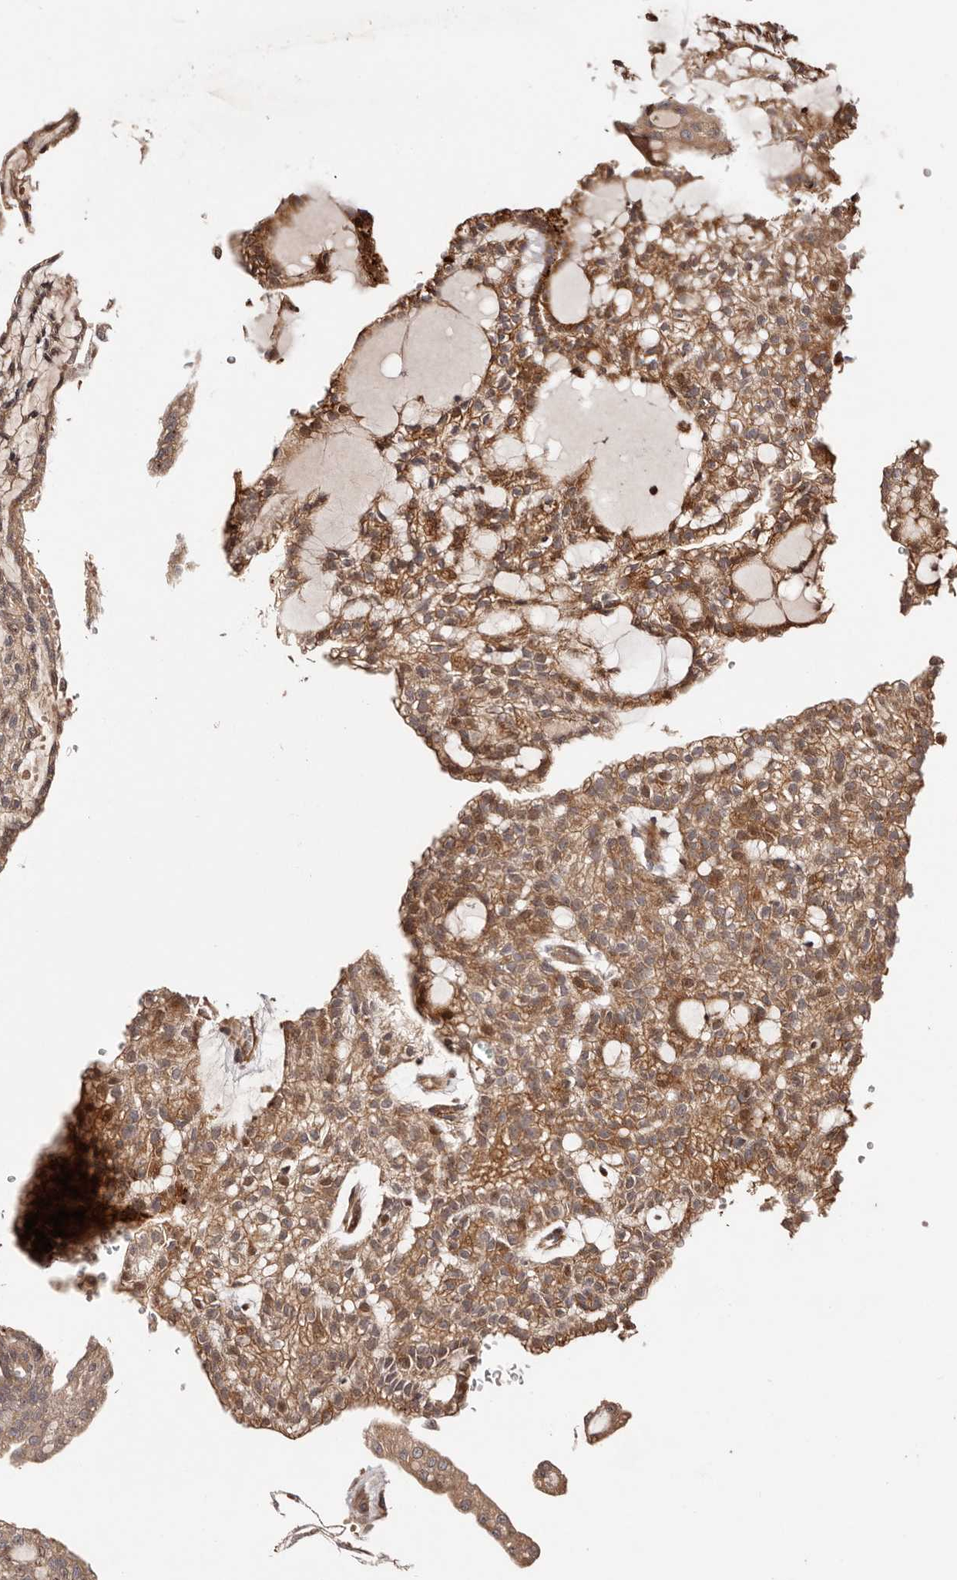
{"staining": {"intensity": "moderate", "quantity": ">75%", "location": "cytoplasmic/membranous,nuclear"}, "tissue": "renal cancer", "cell_type": "Tumor cells", "image_type": "cancer", "snomed": [{"axis": "morphology", "description": "Adenocarcinoma, NOS"}, {"axis": "topography", "description": "Kidney"}], "caption": "Immunohistochemical staining of human adenocarcinoma (renal) reveals medium levels of moderate cytoplasmic/membranous and nuclear protein positivity in about >75% of tumor cells.", "gene": "PTPN22", "patient": {"sex": "male", "age": 63}}